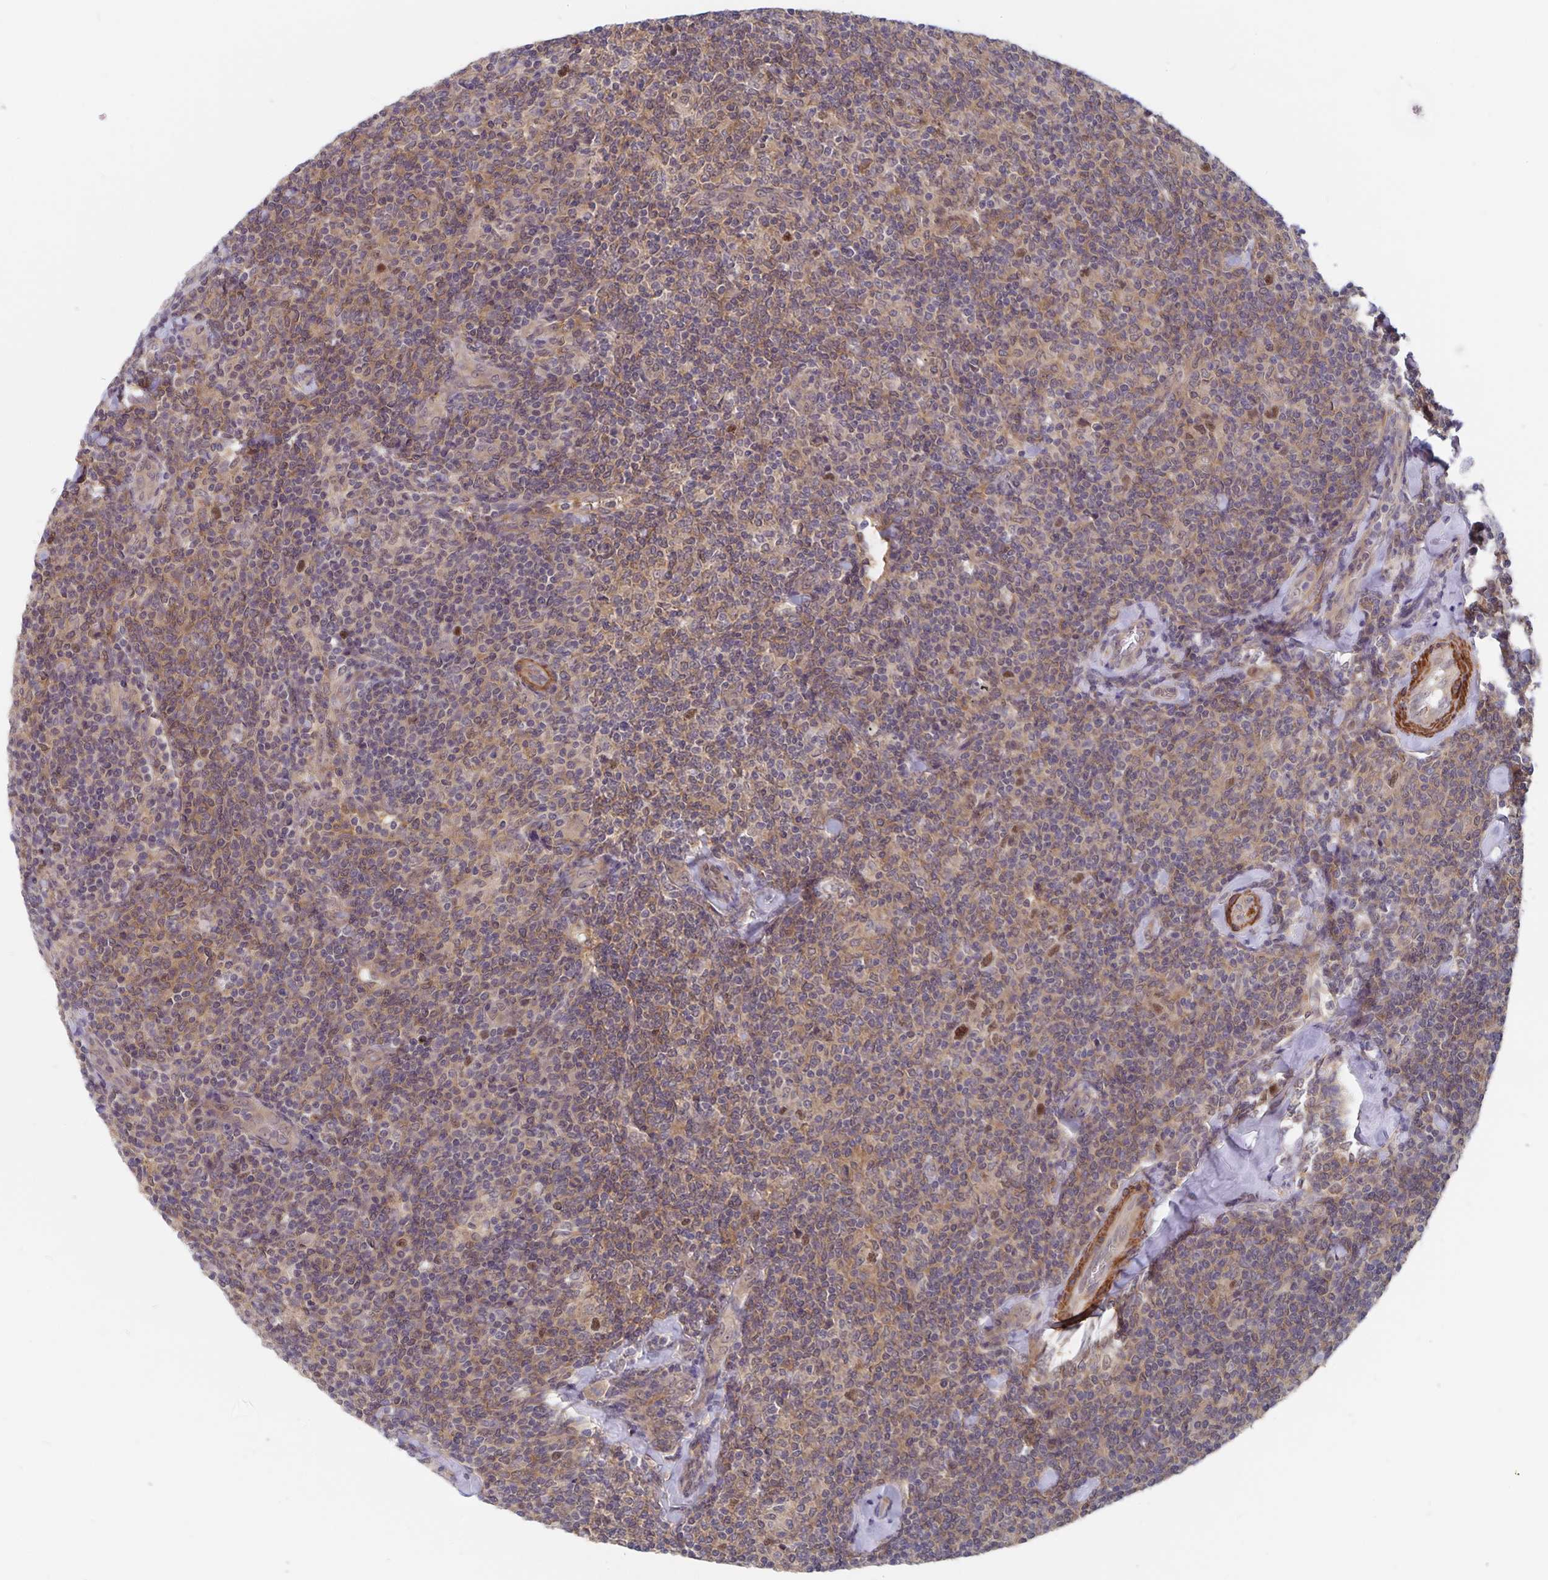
{"staining": {"intensity": "weak", "quantity": "<25%", "location": "cytoplasmic/membranous,nuclear"}, "tissue": "lymphoma", "cell_type": "Tumor cells", "image_type": "cancer", "snomed": [{"axis": "morphology", "description": "Malignant lymphoma, non-Hodgkin's type, Low grade"}, {"axis": "topography", "description": "Lymph node"}], "caption": "The IHC micrograph has no significant staining in tumor cells of low-grade malignant lymphoma, non-Hodgkin's type tissue.", "gene": "BAG6", "patient": {"sex": "female", "age": 56}}